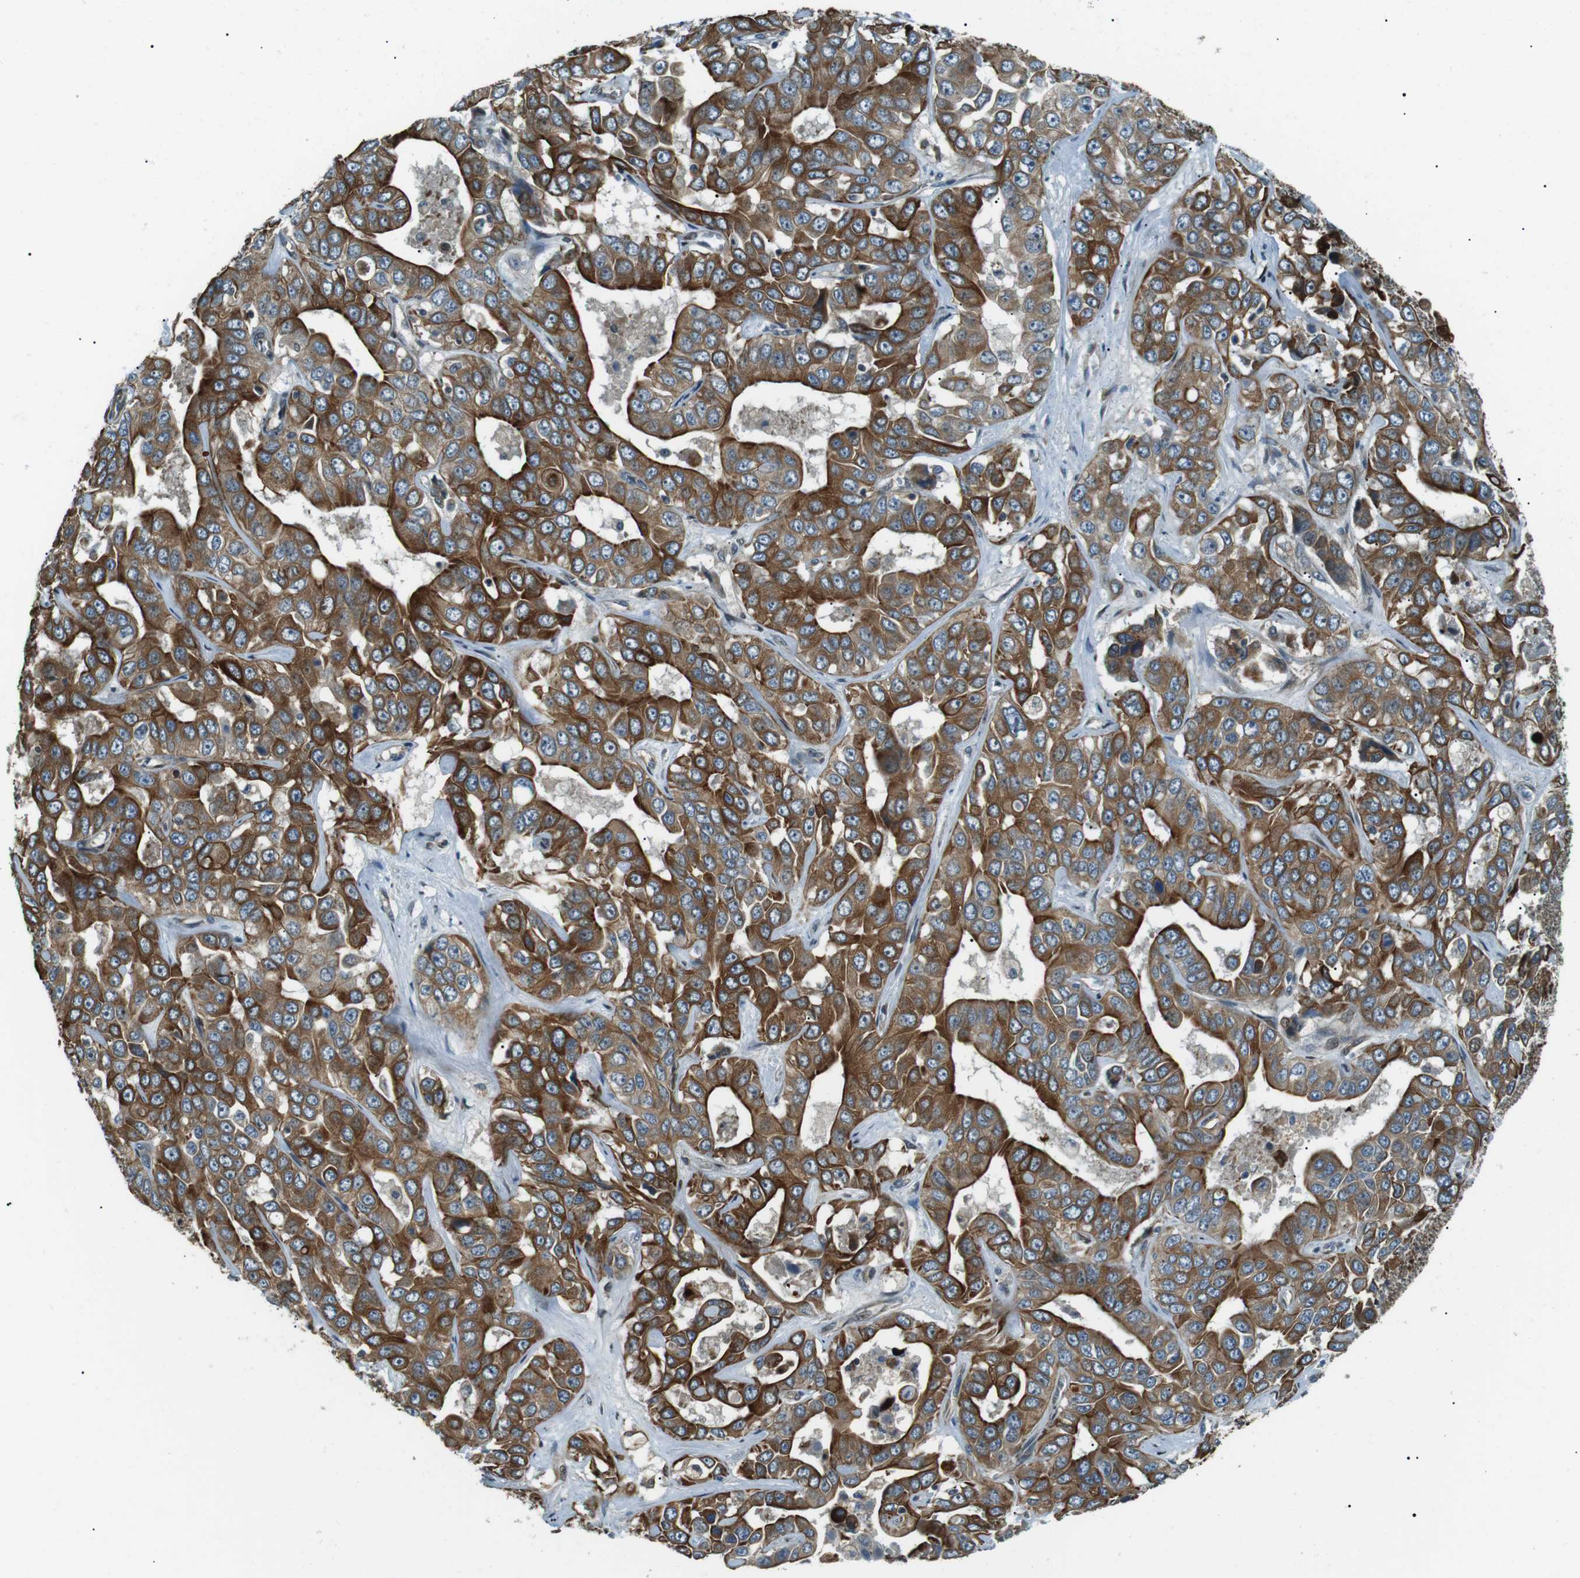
{"staining": {"intensity": "strong", "quantity": ">75%", "location": "cytoplasmic/membranous"}, "tissue": "liver cancer", "cell_type": "Tumor cells", "image_type": "cancer", "snomed": [{"axis": "morphology", "description": "Cholangiocarcinoma"}, {"axis": "topography", "description": "Liver"}], "caption": "Strong cytoplasmic/membranous expression for a protein is present in about >75% of tumor cells of liver cholangiocarcinoma using immunohistochemistry (IHC).", "gene": "TMEM74", "patient": {"sex": "female", "age": 52}}